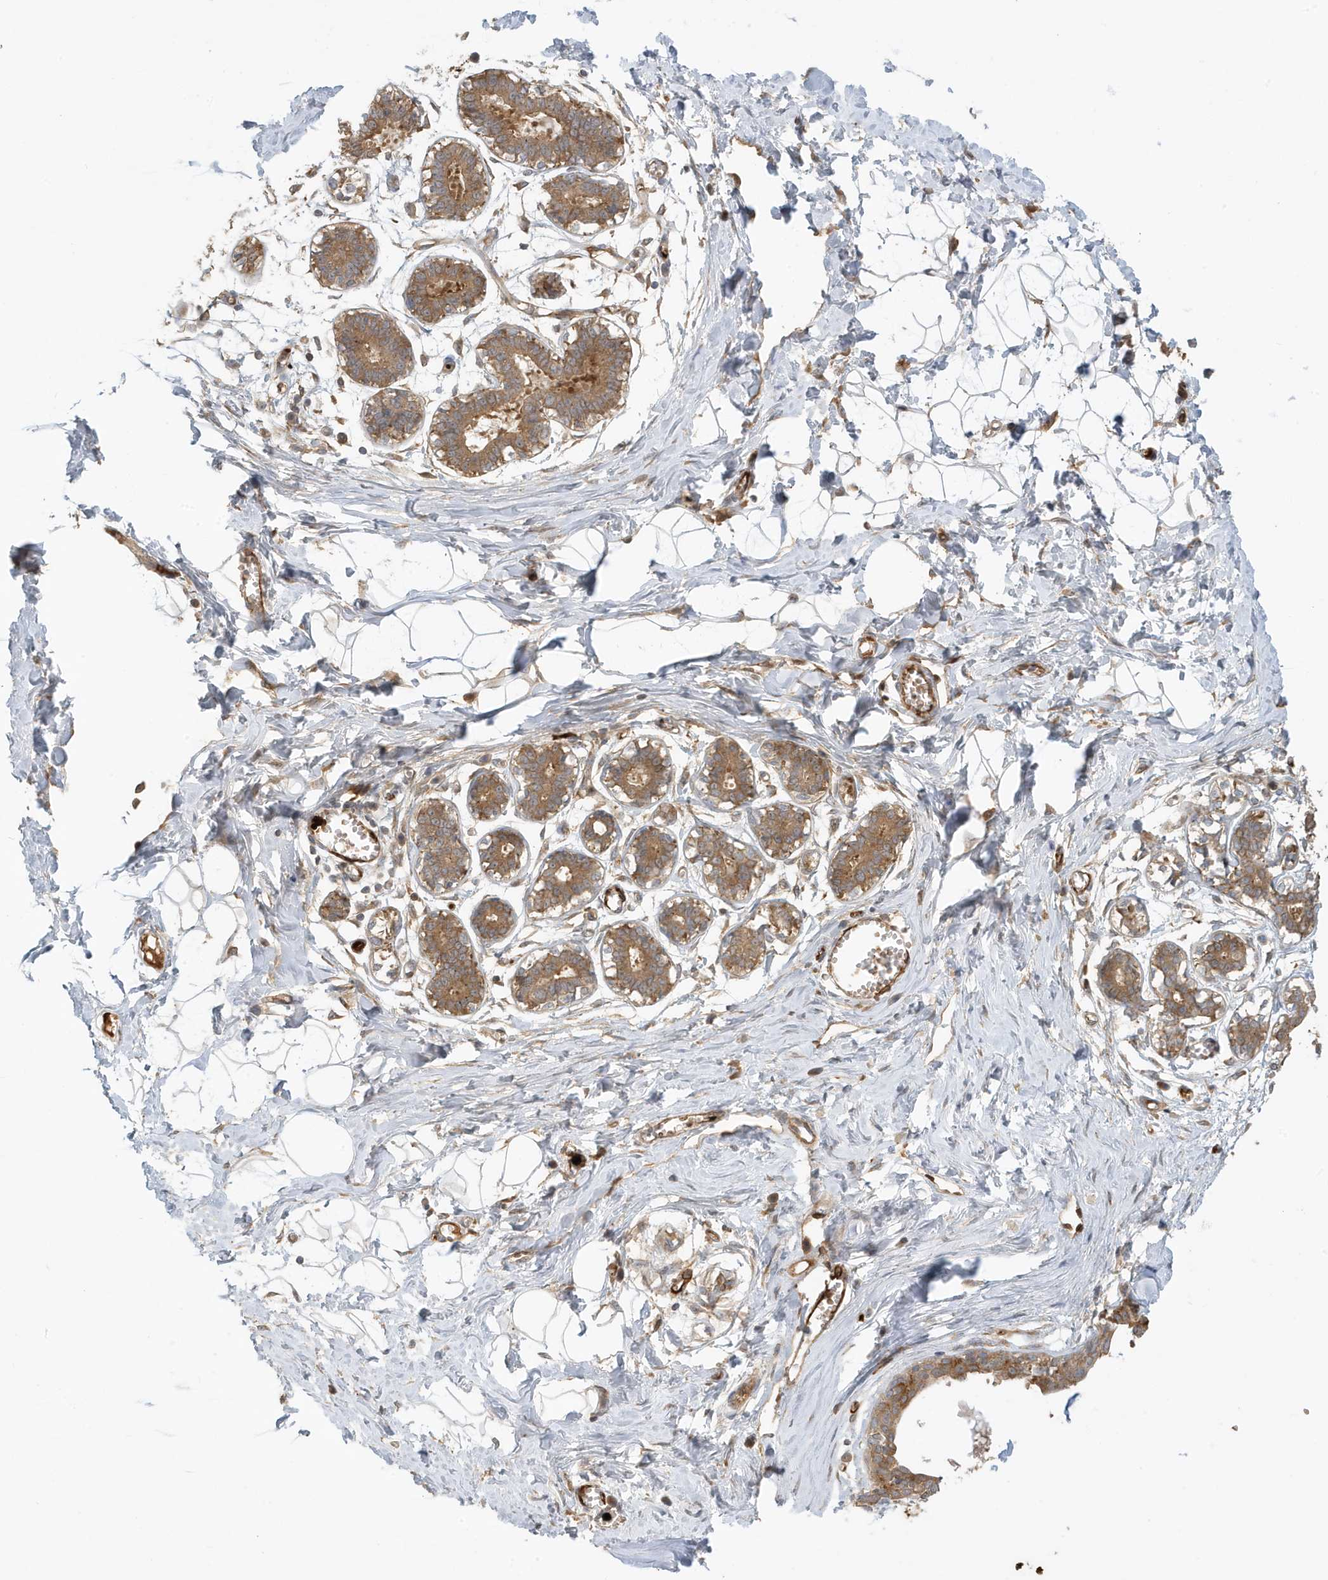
{"staining": {"intensity": "weak", "quantity": ">75%", "location": "cytoplasmic/membranous"}, "tissue": "breast", "cell_type": "Adipocytes", "image_type": "normal", "snomed": [{"axis": "morphology", "description": "Normal tissue, NOS"}, {"axis": "topography", "description": "Breast"}], "caption": "Adipocytes show weak cytoplasmic/membranous expression in about >75% of cells in unremarkable breast.", "gene": "FYCO1", "patient": {"sex": "female", "age": 27}}